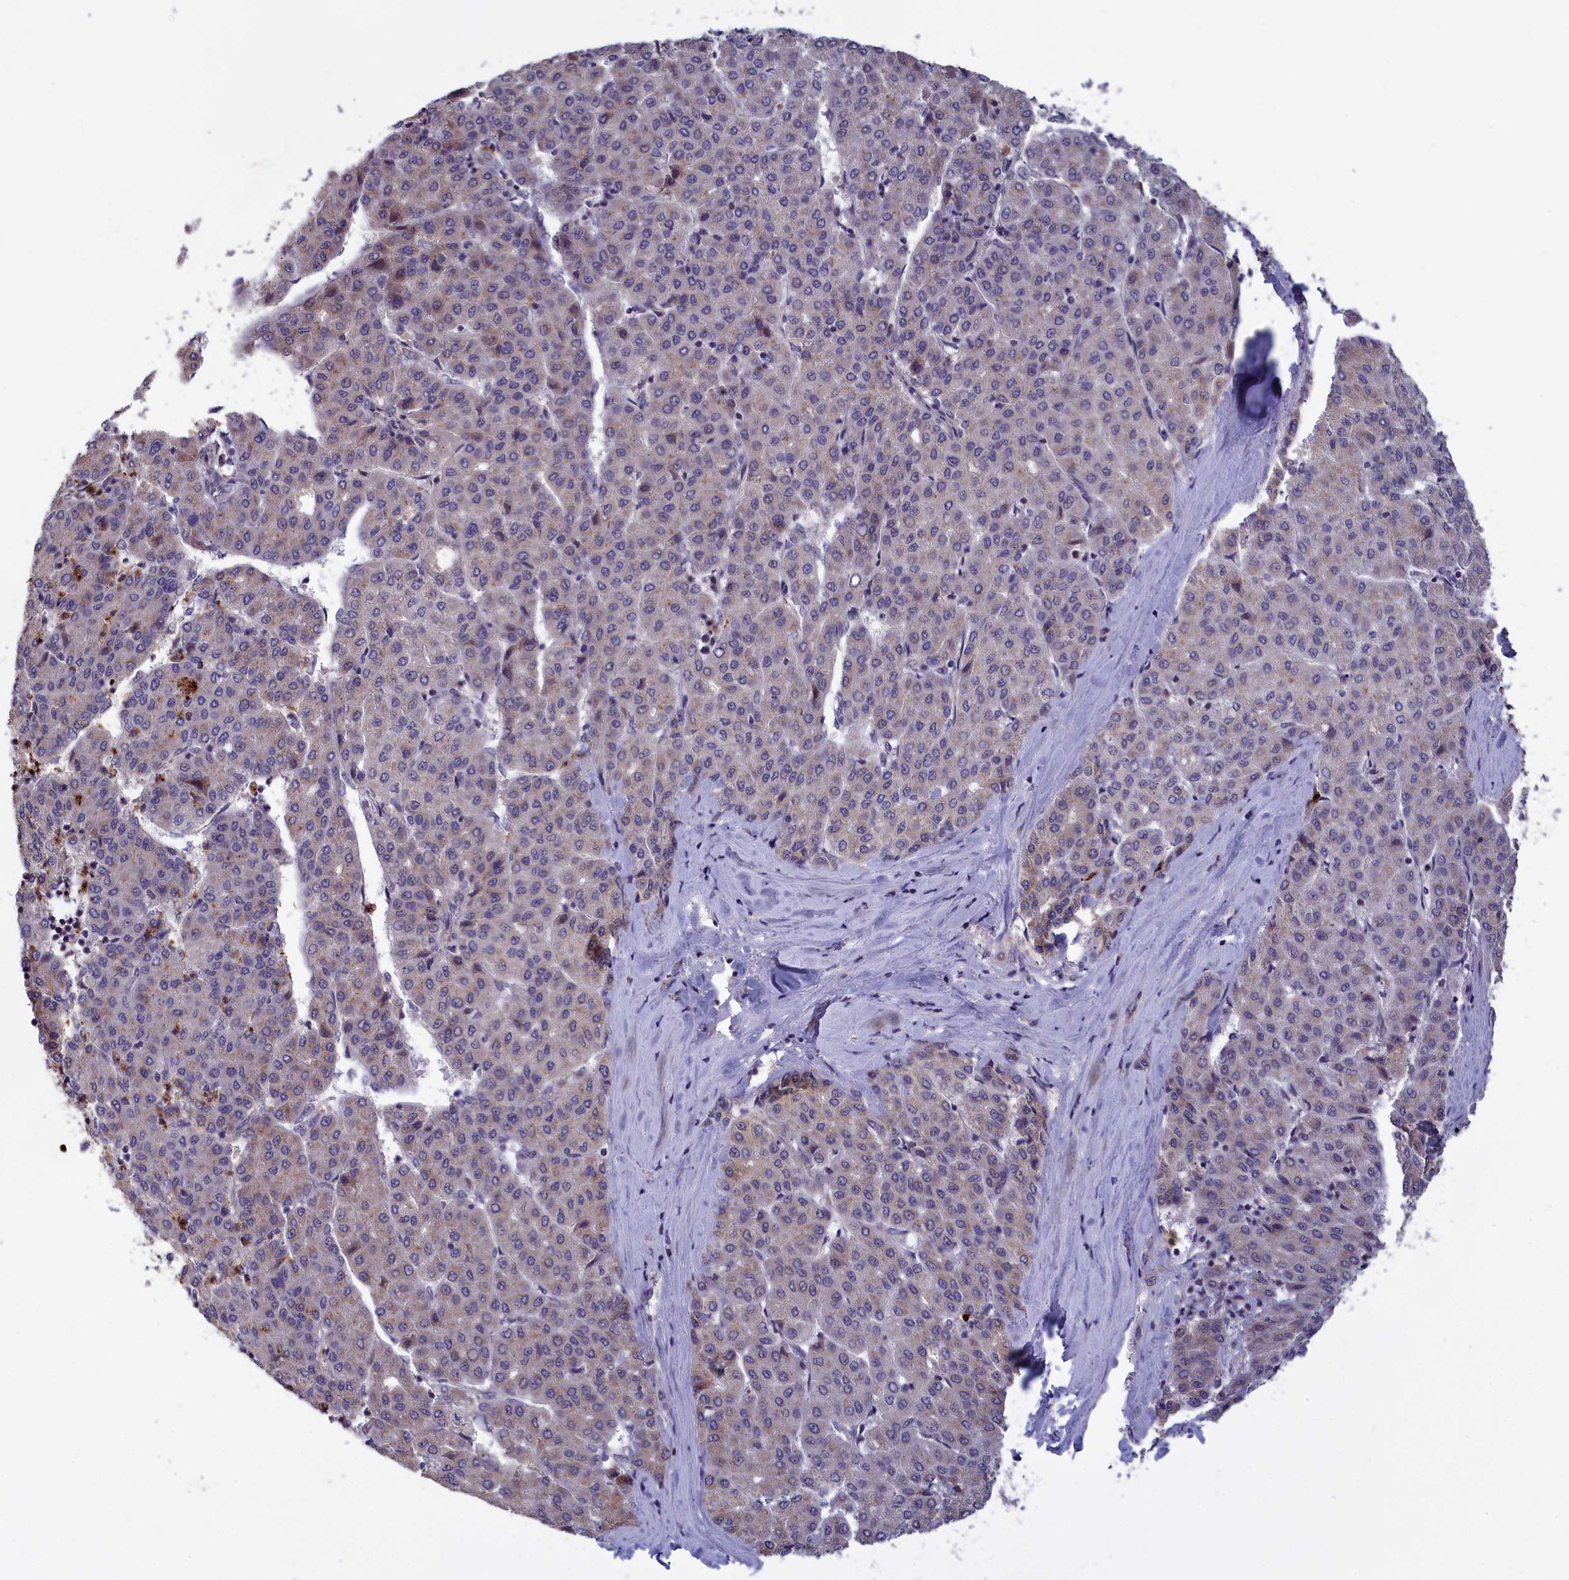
{"staining": {"intensity": "weak", "quantity": "25%-75%", "location": "cytoplasmic/membranous"}, "tissue": "liver cancer", "cell_type": "Tumor cells", "image_type": "cancer", "snomed": [{"axis": "morphology", "description": "Carcinoma, Hepatocellular, NOS"}, {"axis": "topography", "description": "Liver"}], "caption": "Weak cytoplasmic/membranous protein staining is appreciated in about 25%-75% of tumor cells in hepatocellular carcinoma (liver).", "gene": "EPB41L4B", "patient": {"sex": "male", "age": 65}}